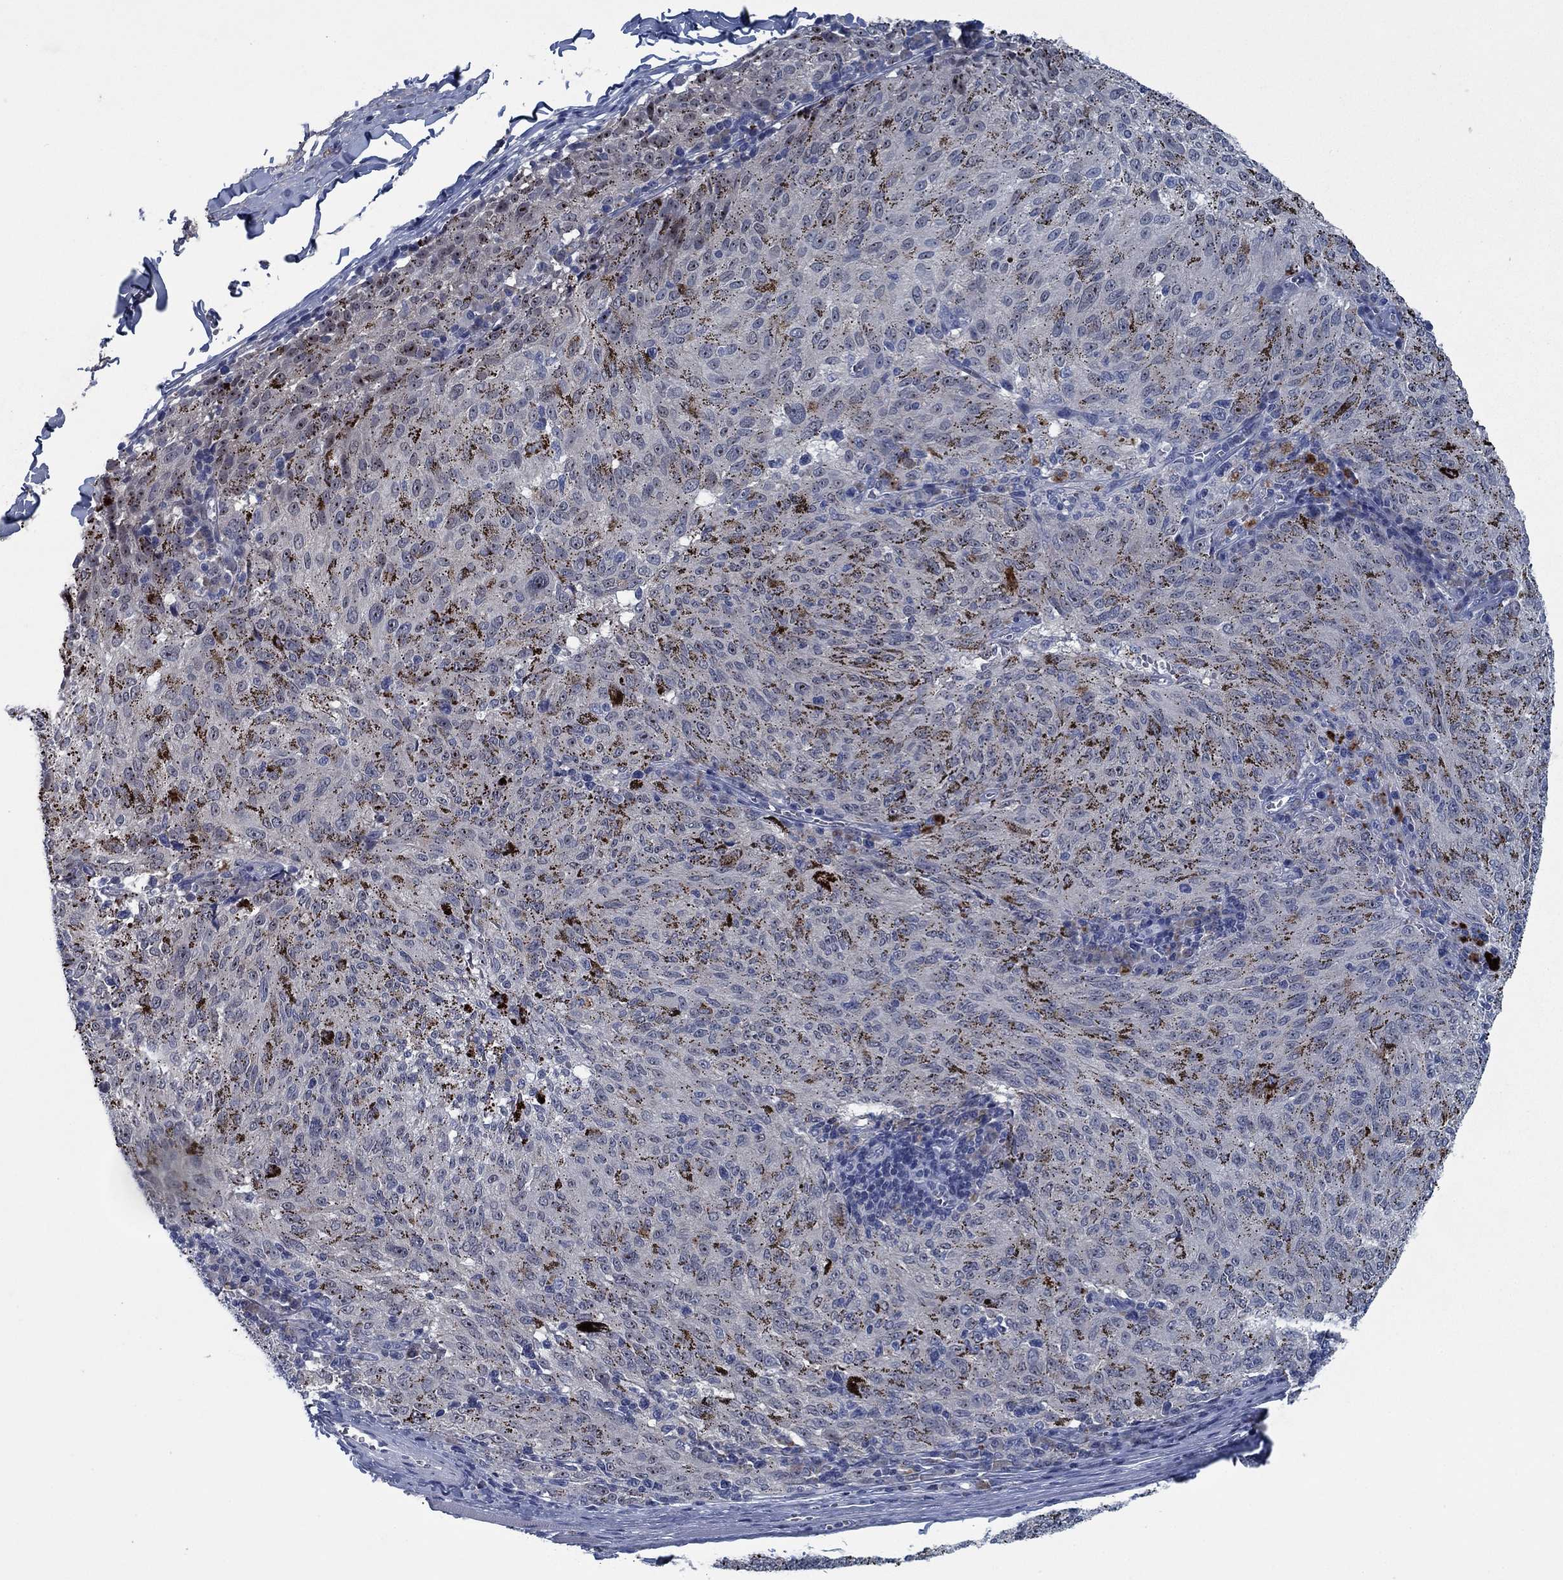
{"staining": {"intensity": "negative", "quantity": "none", "location": "none"}, "tissue": "melanoma", "cell_type": "Tumor cells", "image_type": "cancer", "snomed": [{"axis": "morphology", "description": "Malignant melanoma, NOS"}, {"axis": "topography", "description": "Skin"}], "caption": "Melanoma stained for a protein using immunohistochemistry (IHC) shows no expression tumor cells.", "gene": "PNMA8A", "patient": {"sex": "female", "age": 72}}